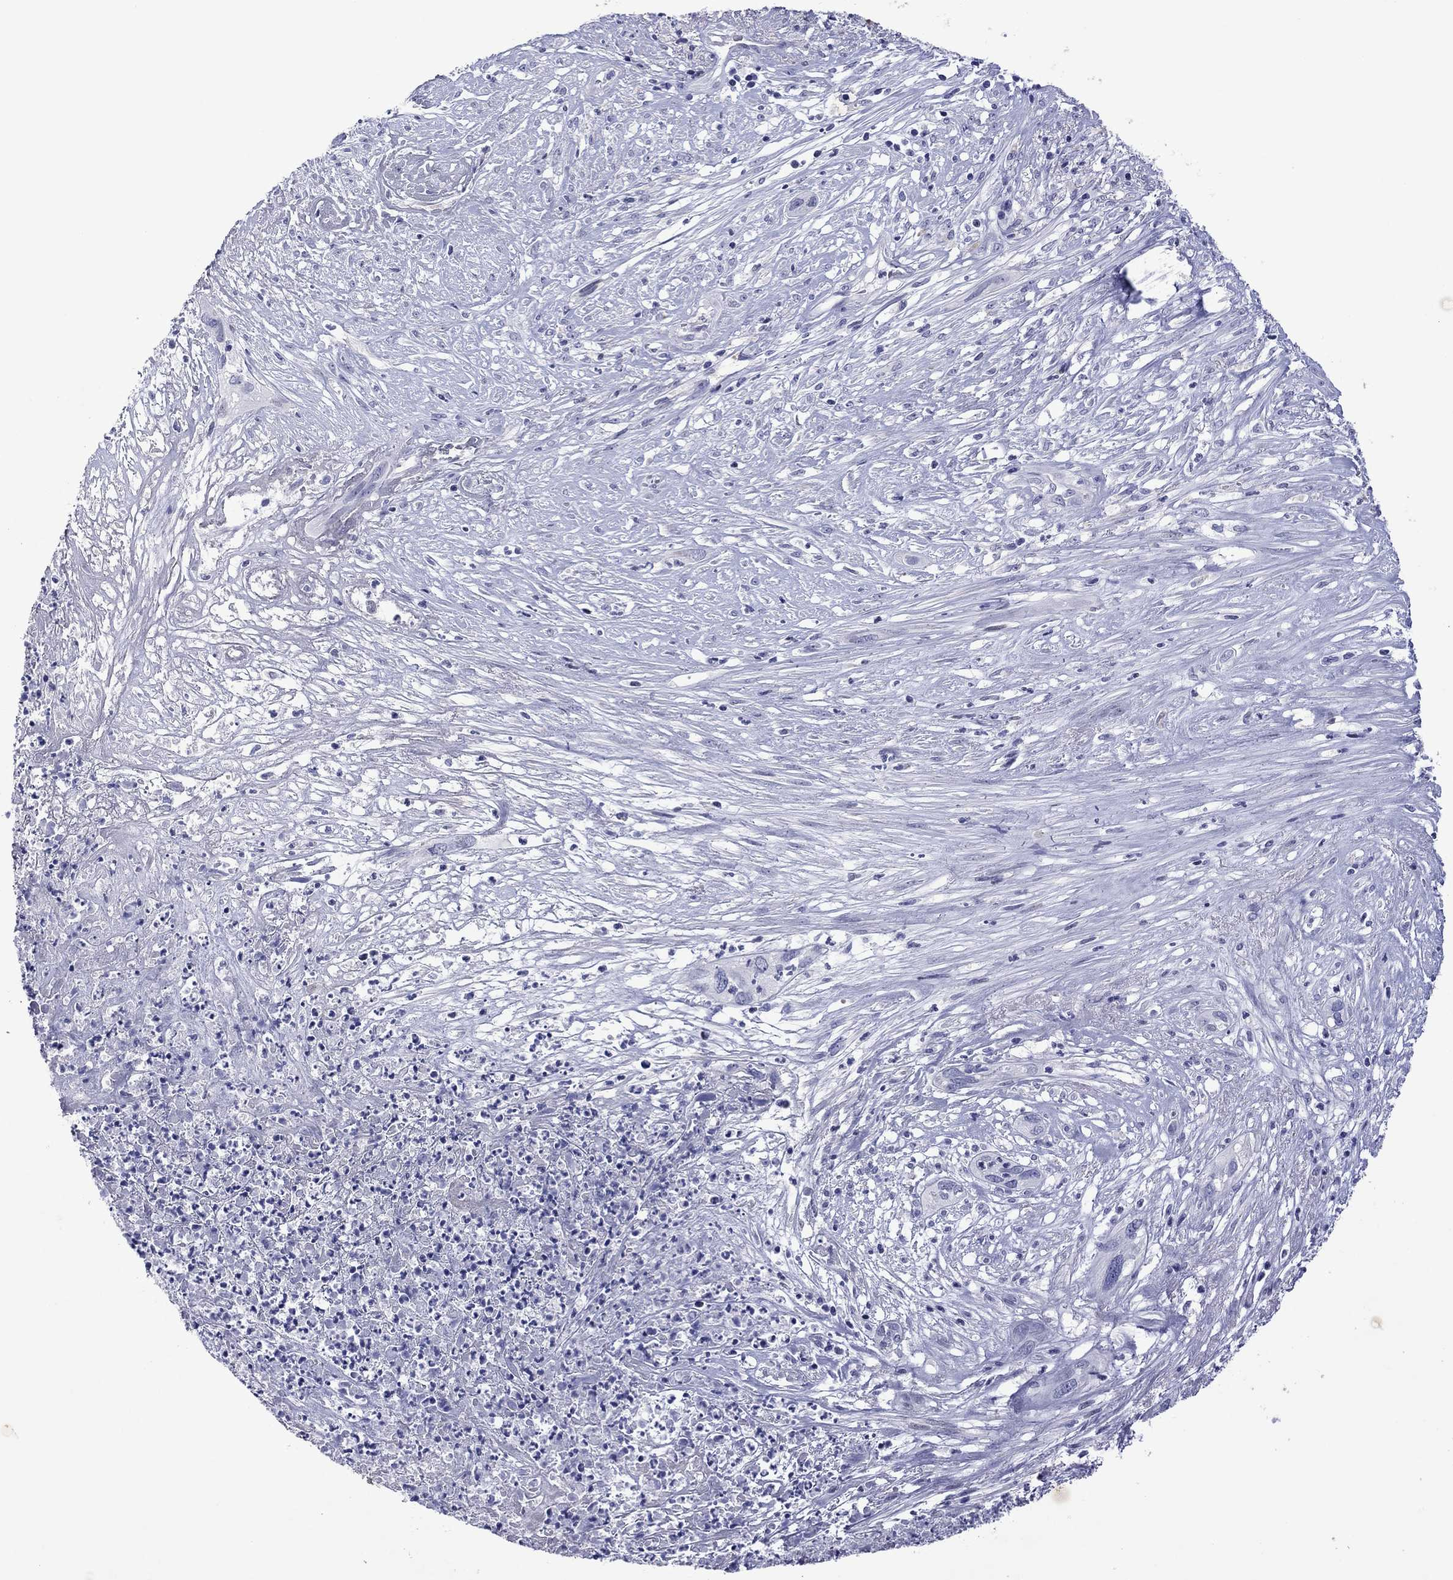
{"staining": {"intensity": "negative", "quantity": "none", "location": "none"}, "tissue": "cervical cancer", "cell_type": "Tumor cells", "image_type": "cancer", "snomed": [{"axis": "morphology", "description": "Squamous cell carcinoma, NOS"}, {"axis": "topography", "description": "Cervix"}], "caption": "Immunohistochemistry image of cervical cancer (squamous cell carcinoma) stained for a protein (brown), which exhibits no expression in tumor cells.", "gene": "PIWIL1", "patient": {"sex": "female", "age": 57}}